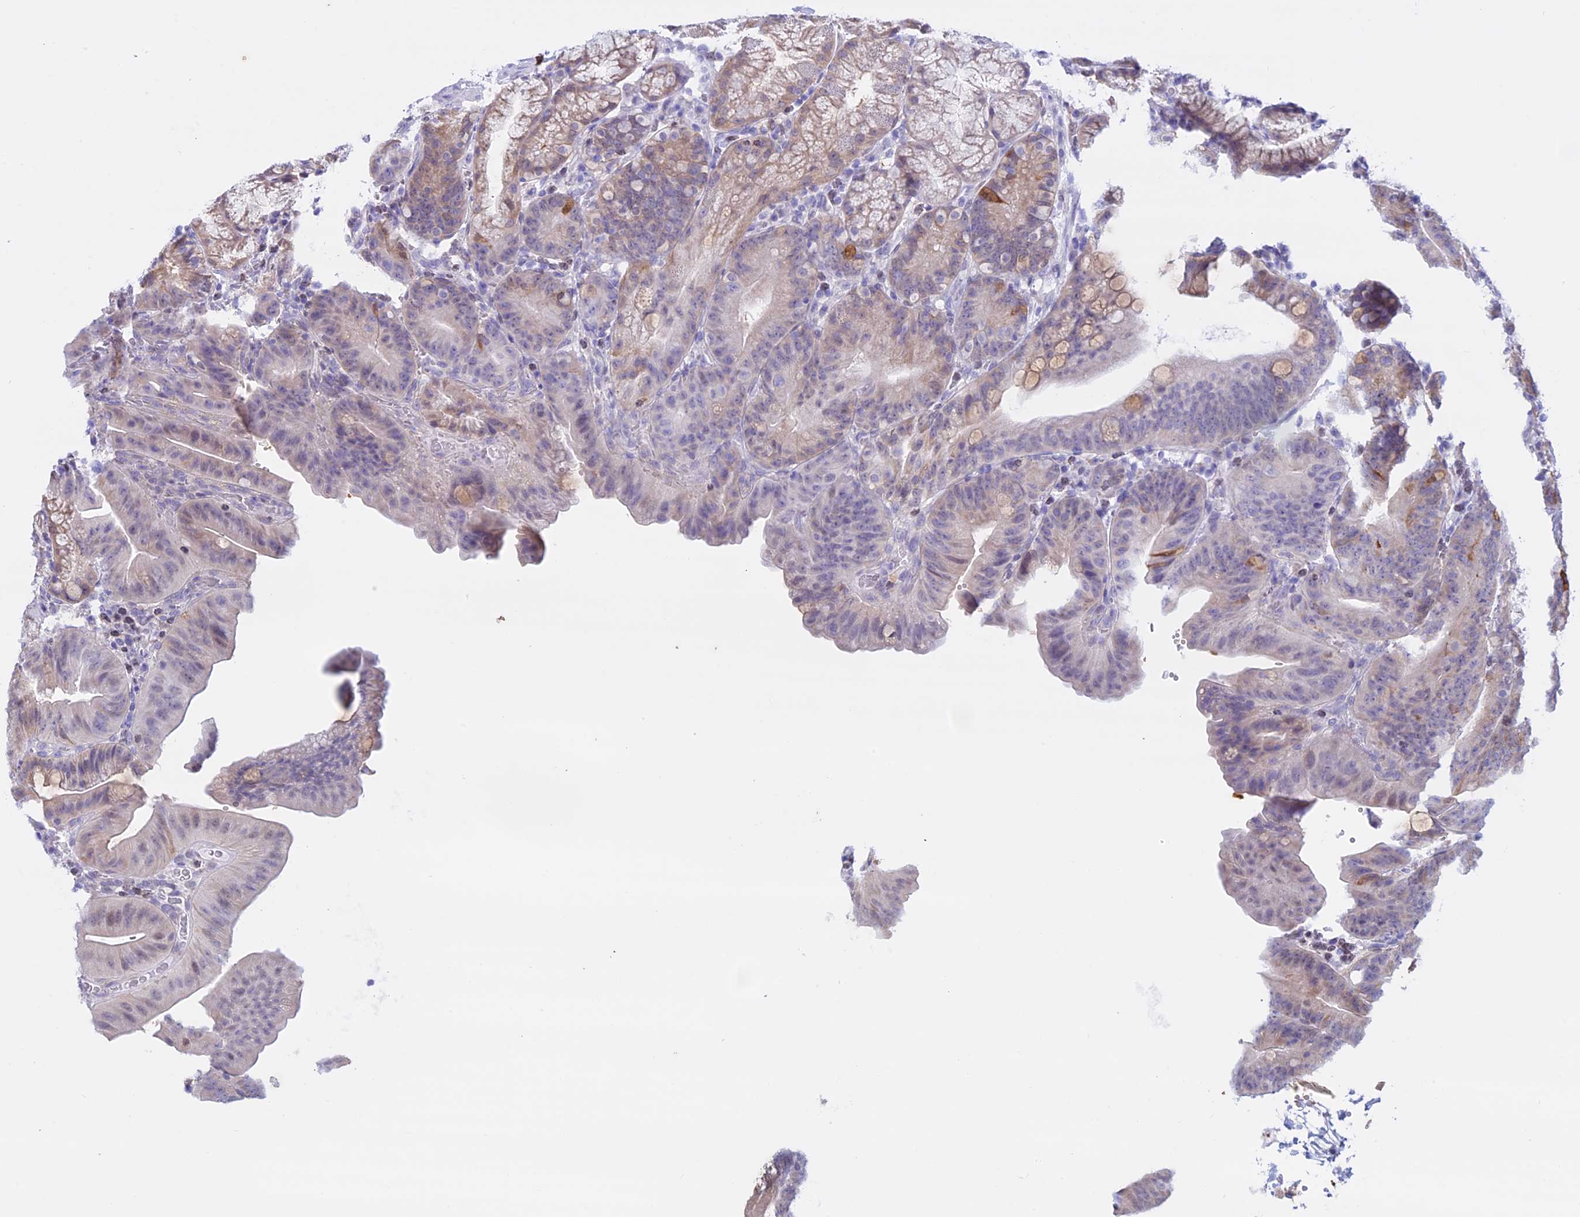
{"staining": {"intensity": "weak", "quantity": "25%-75%", "location": "cytoplasmic/membranous"}, "tissue": "duodenum", "cell_type": "Glandular cells", "image_type": "normal", "snomed": [{"axis": "morphology", "description": "Normal tissue, NOS"}, {"axis": "topography", "description": "Duodenum"}], "caption": "Weak cytoplasmic/membranous protein positivity is appreciated in approximately 25%-75% of glandular cells in duodenum.", "gene": "LHFPL2", "patient": {"sex": "male", "age": 54}}